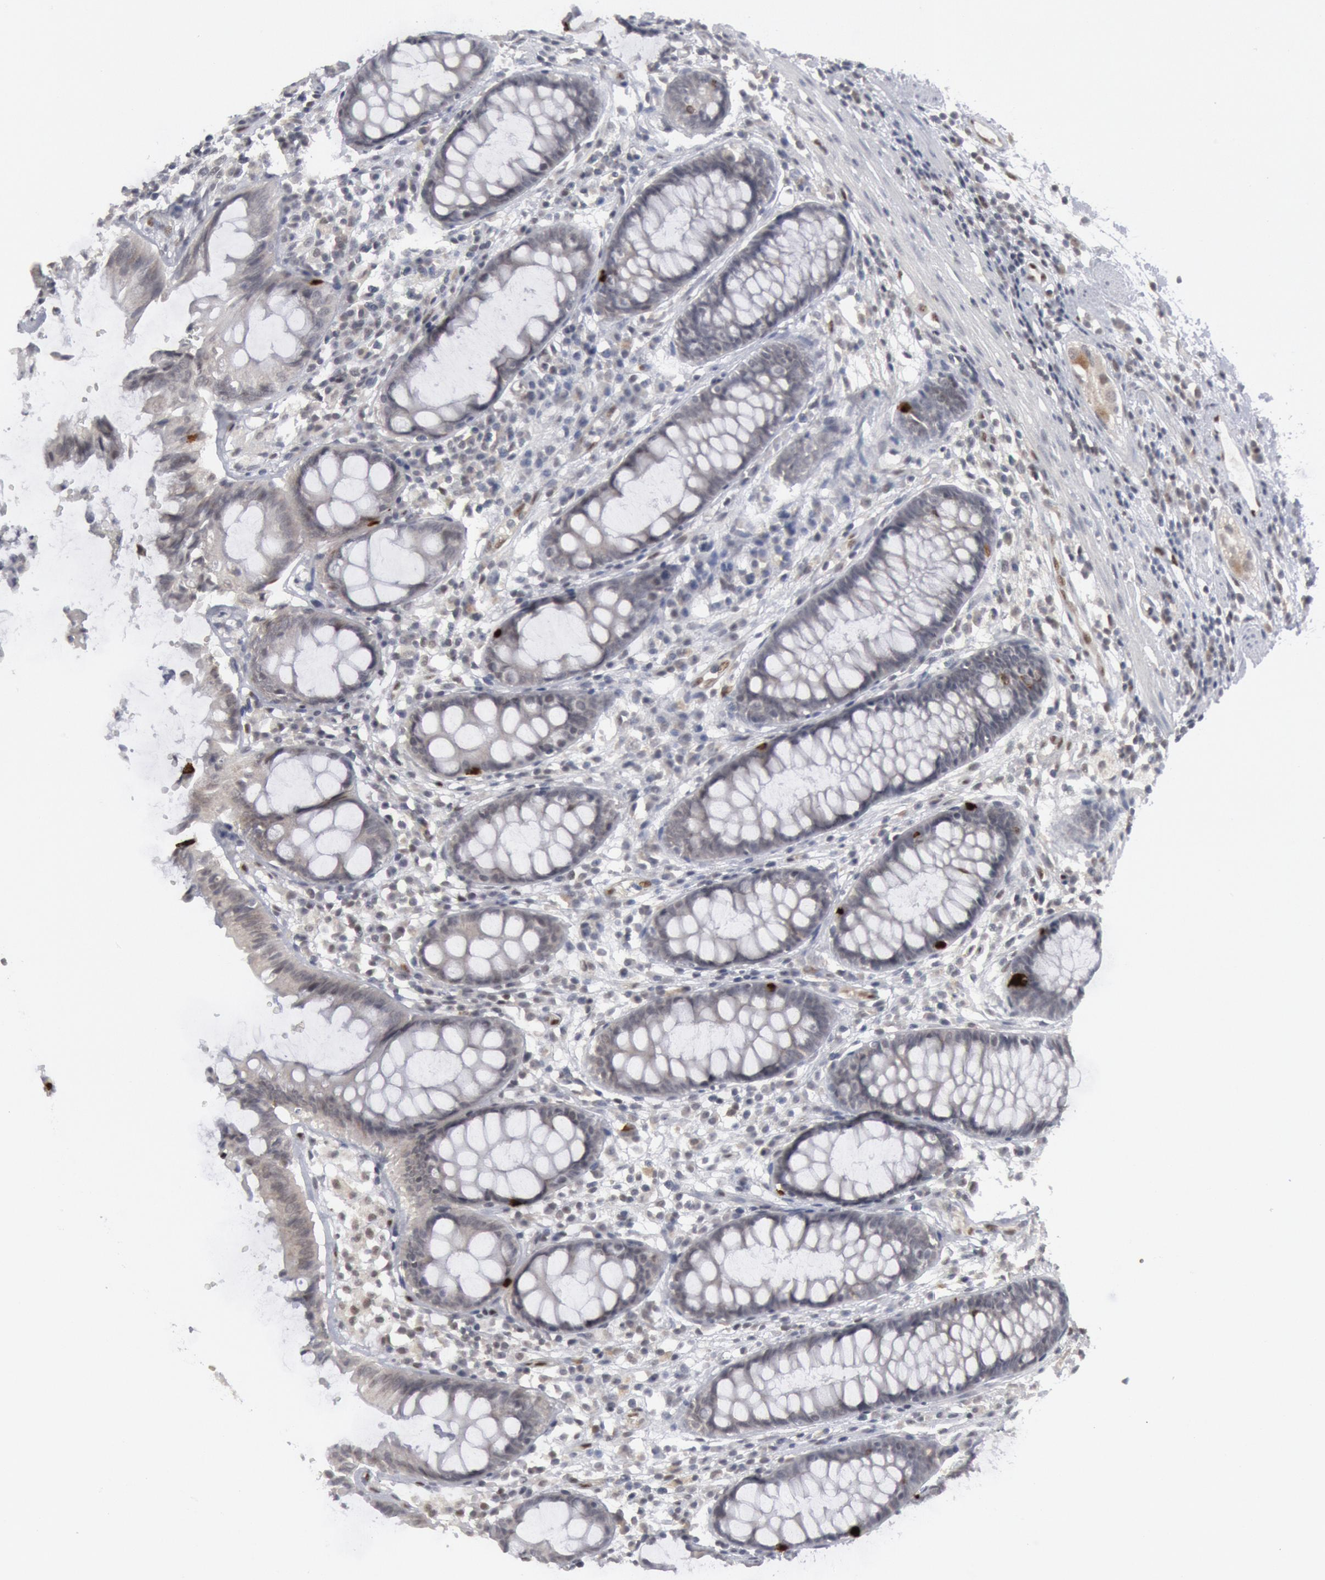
{"staining": {"intensity": "strong", "quantity": "<25%", "location": "cytoplasmic/membranous"}, "tissue": "rectum", "cell_type": "Glandular cells", "image_type": "normal", "snomed": [{"axis": "morphology", "description": "Normal tissue, NOS"}, {"axis": "topography", "description": "Rectum"}], "caption": "This photomicrograph shows normal rectum stained with immunohistochemistry (IHC) to label a protein in brown. The cytoplasmic/membranous of glandular cells show strong positivity for the protein. Nuclei are counter-stained blue.", "gene": "FOXO1", "patient": {"sex": "female", "age": 66}}